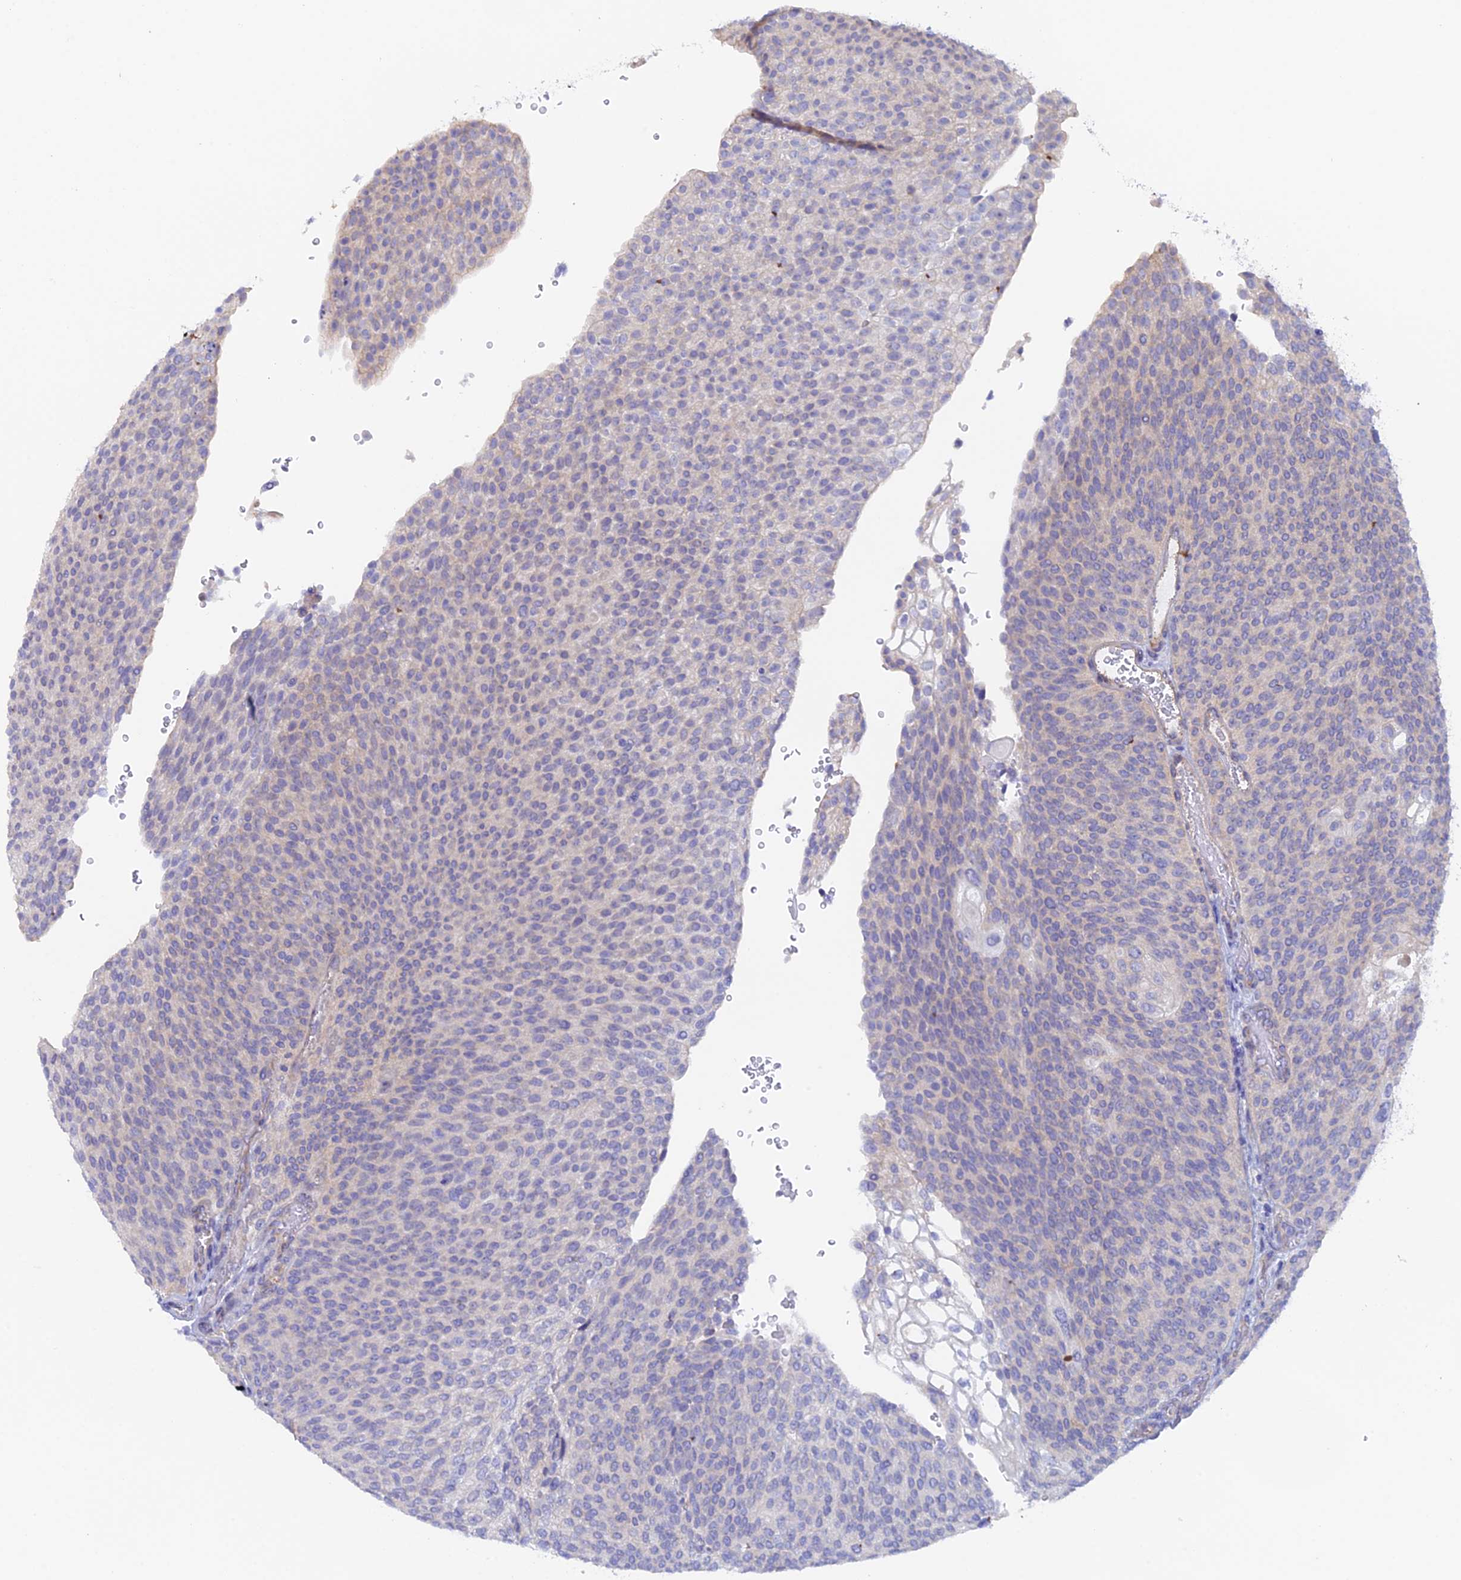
{"staining": {"intensity": "negative", "quantity": "none", "location": "none"}, "tissue": "urothelial cancer", "cell_type": "Tumor cells", "image_type": "cancer", "snomed": [{"axis": "morphology", "description": "Urothelial carcinoma, High grade"}, {"axis": "topography", "description": "Urinary bladder"}], "caption": "Tumor cells are negative for protein expression in human high-grade urothelial carcinoma.", "gene": "FZR1", "patient": {"sex": "female", "age": 79}}